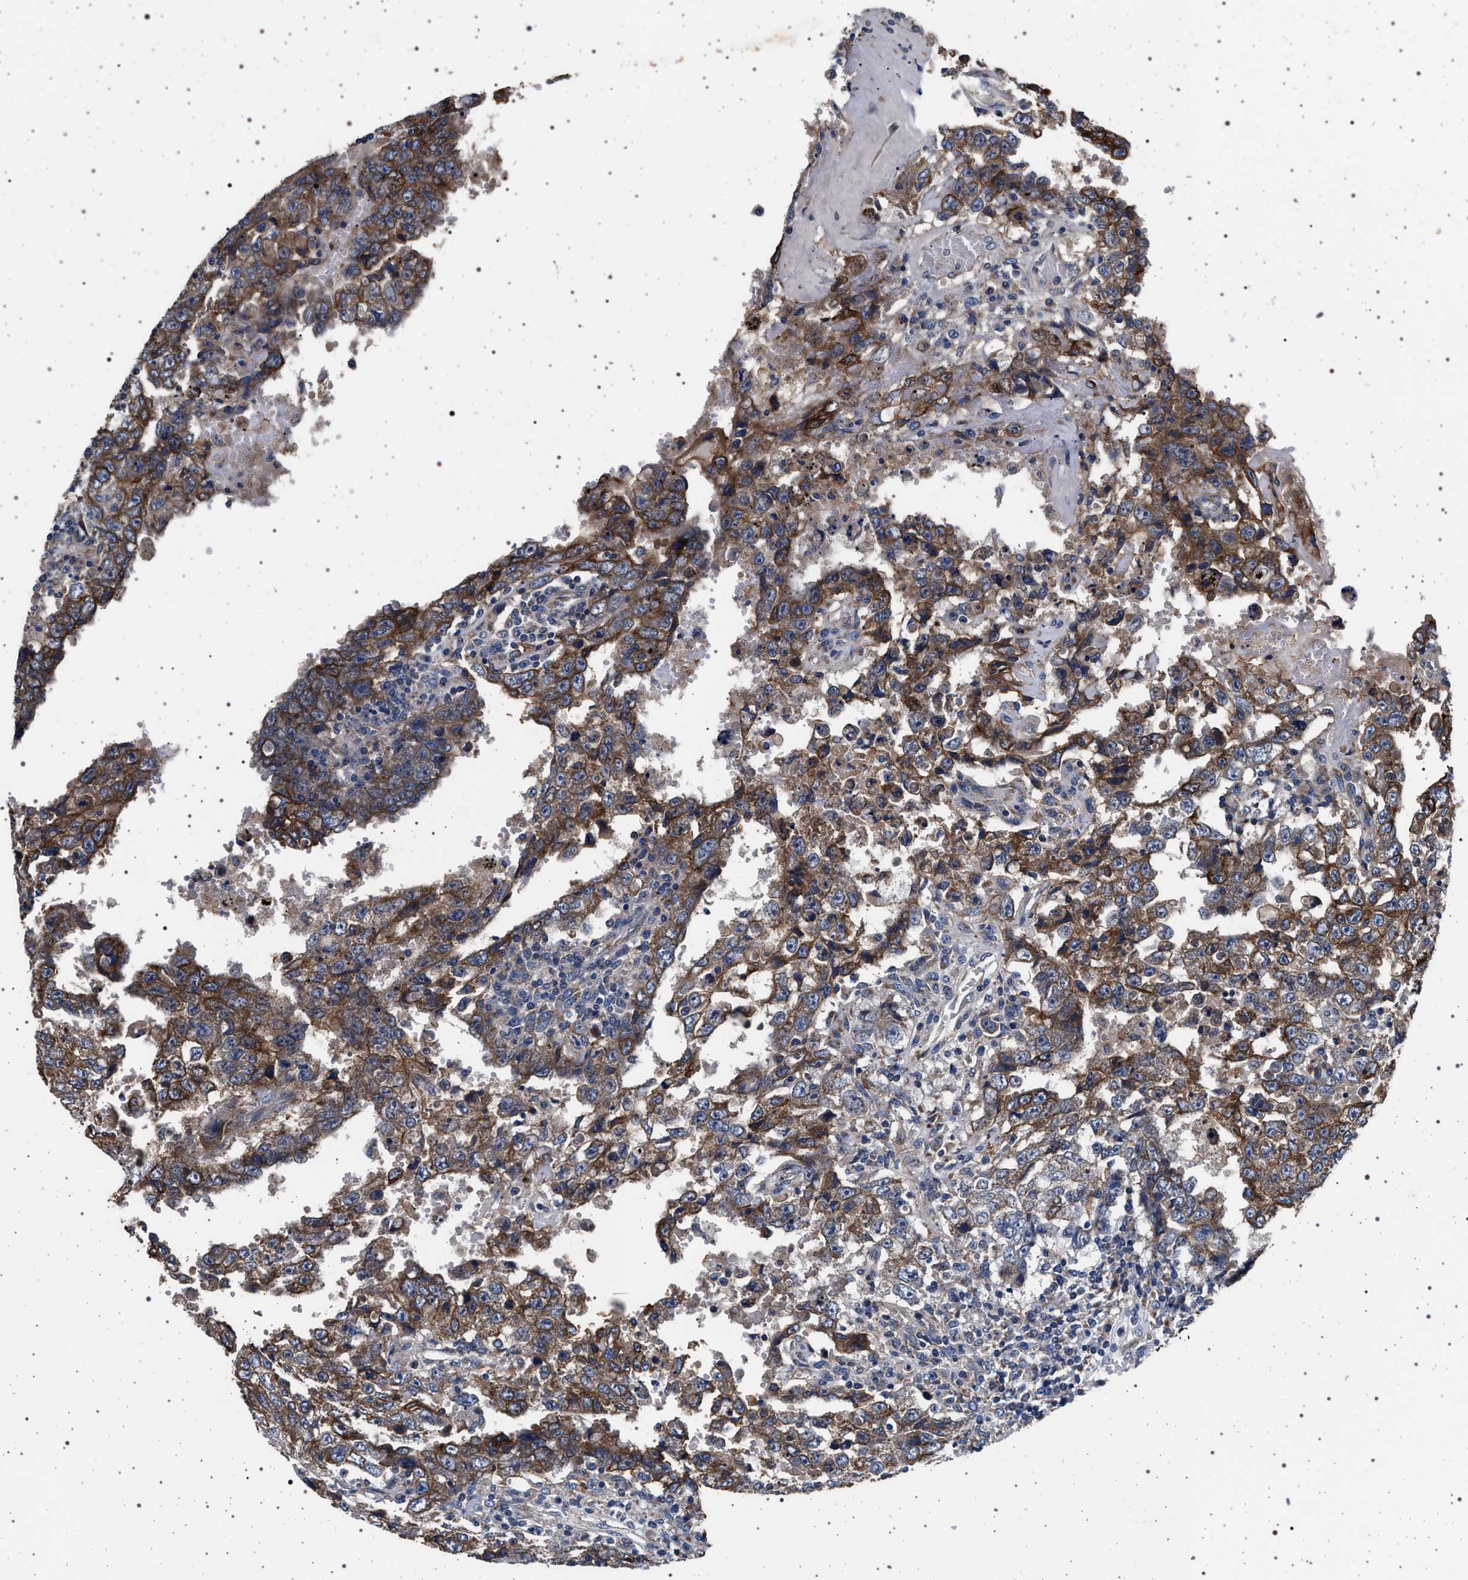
{"staining": {"intensity": "moderate", "quantity": ">75%", "location": "cytoplasmic/membranous"}, "tissue": "testis cancer", "cell_type": "Tumor cells", "image_type": "cancer", "snomed": [{"axis": "morphology", "description": "Carcinoma, Embryonal, NOS"}, {"axis": "topography", "description": "Testis"}], "caption": "Tumor cells exhibit medium levels of moderate cytoplasmic/membranous positivity in about >75% of cells in human embryonal carcinoma (testis). The staining was performed using DAB to visualize the protein expression in brown, while the nuclei were stained in blue with hematoxylin (Magnification: 20x).", "gene": "MAP3K2", "patient": {"sex": "male", "age": 26}}